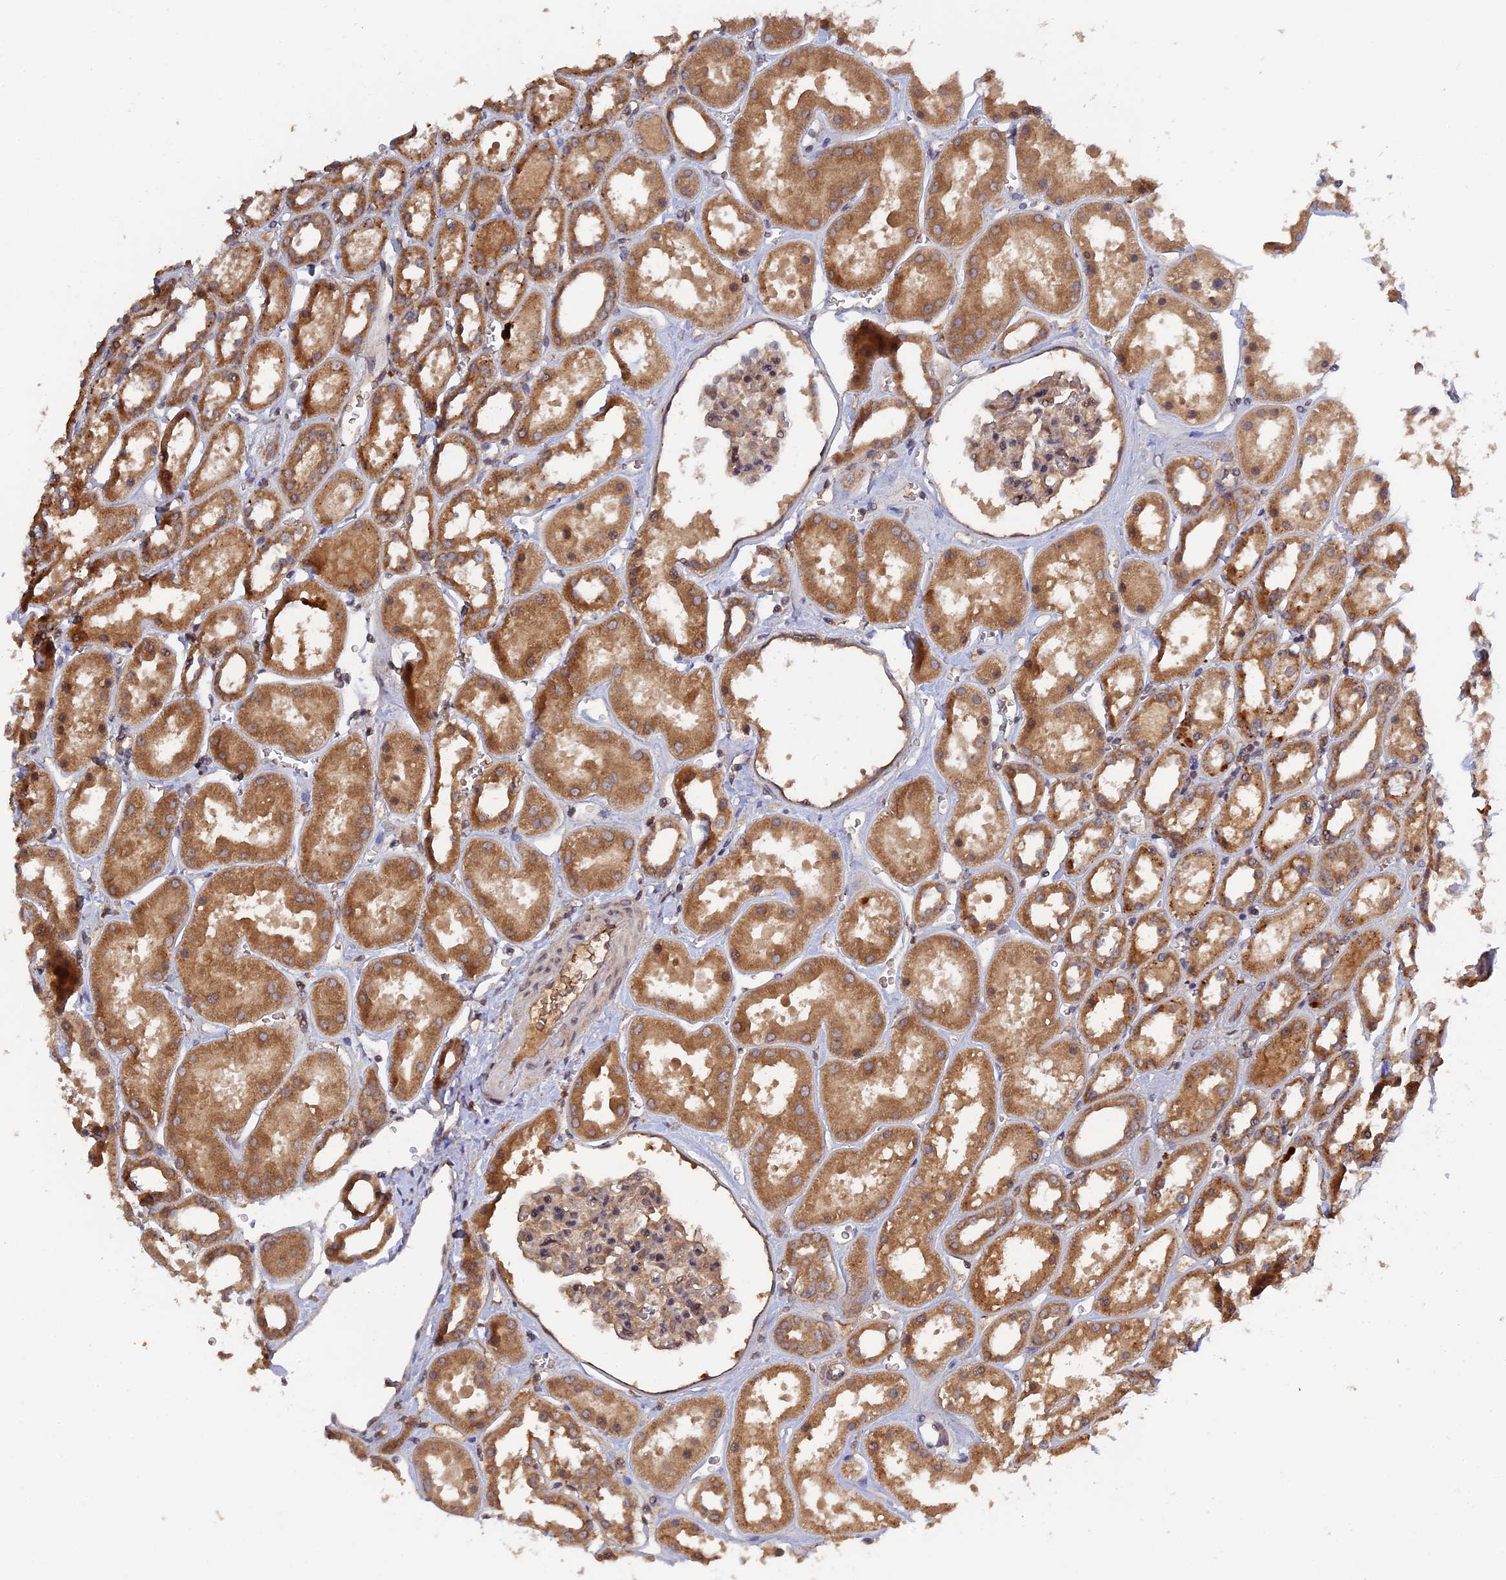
{"staining": {"intensity": "weak", "quantity": ">75%", "location": "cytoplasmic/membranous"}, "tissue": "kidney", "cell_type": "Cells in glomeruli", "image_type": "normal", "snomed": [{"axis": "morphology", "description": "Normal tissue, NOS"}, {"axis": "topography", "description": "Kidney"}], "caption": "The micrograph reveals a brown stain indicating the presence of a protein in the cytoplasmic/membranous of cells in glomeruli in kidney.", "gene": "RAB15", "patient": {"sex": "female", "age": 41}}